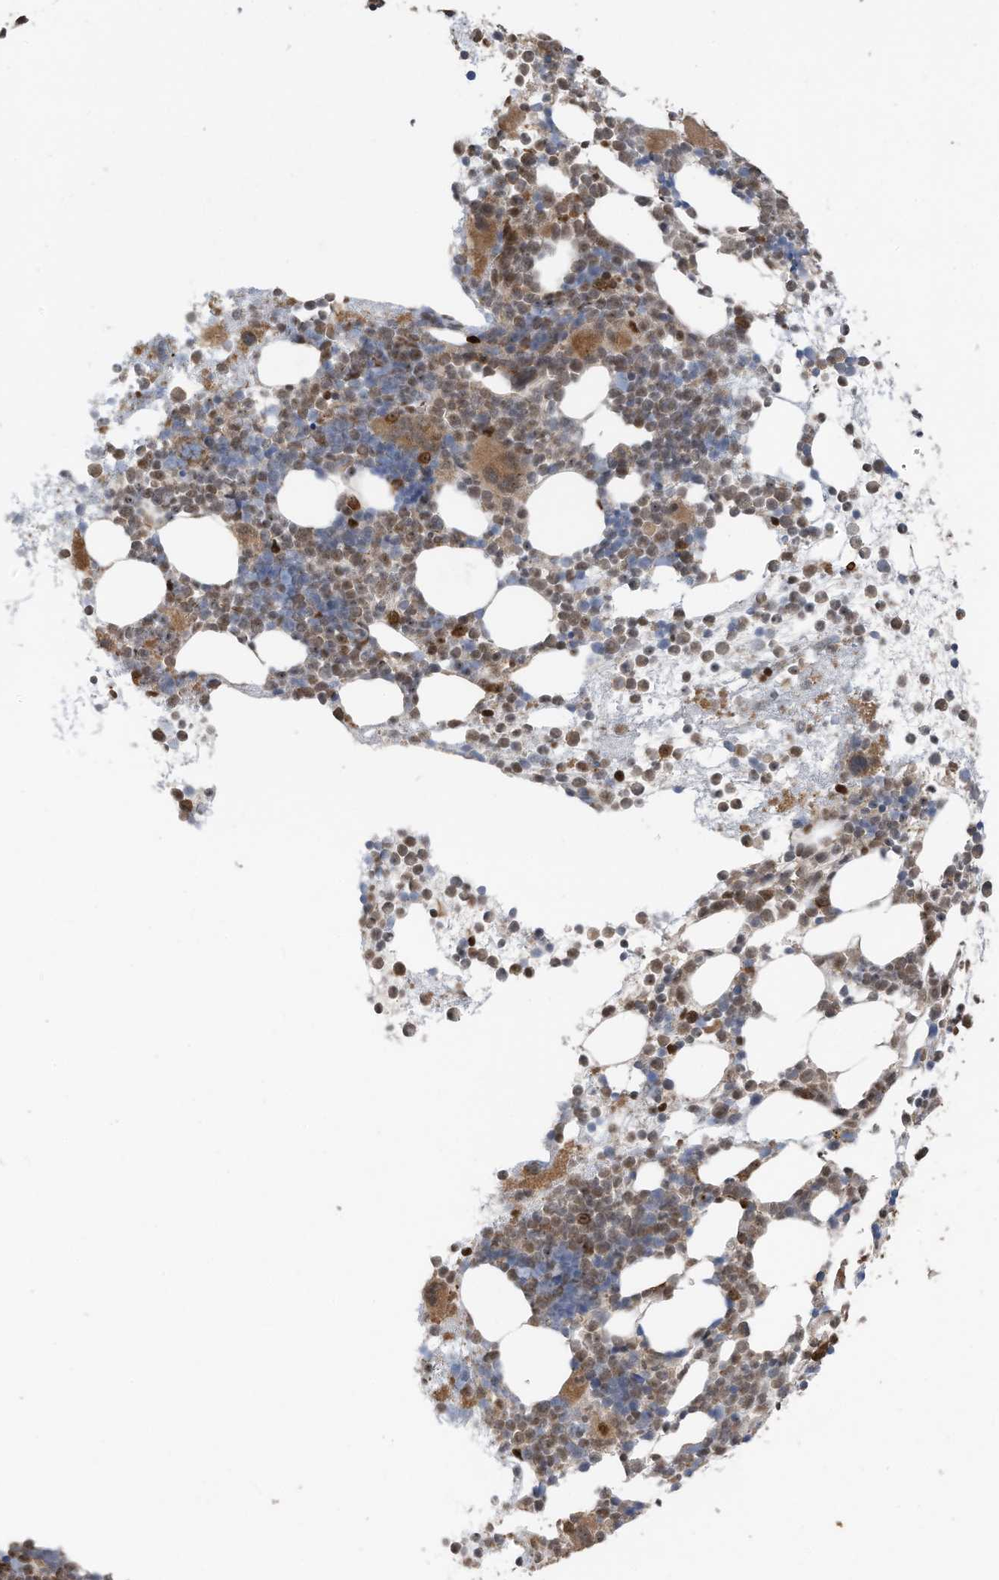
{"staining": {"intensity": "moderate", "quantity": ">75%", "location": "cytoplasmic/membranous,nuclear"}, "tissue": "bone marrow", "cell_type": "Hematopoietic cells", "image_type": "normal", "snomed": [{"axis": "morphology", "description": "Normal tissue, NOS"}, {"axis": "topography", "description": "Bone marrow"}], "caption": "IHC photomicrograph of normal human bone marrow stained for a protein (brown), which exhibits medium levels of moderate cytoplasmic/membranous,nuclear positivity in approximately >75% of hematopoietic cells.", "gene": "ERLEC1", "patient": {"sex": "female", "age": 57}}